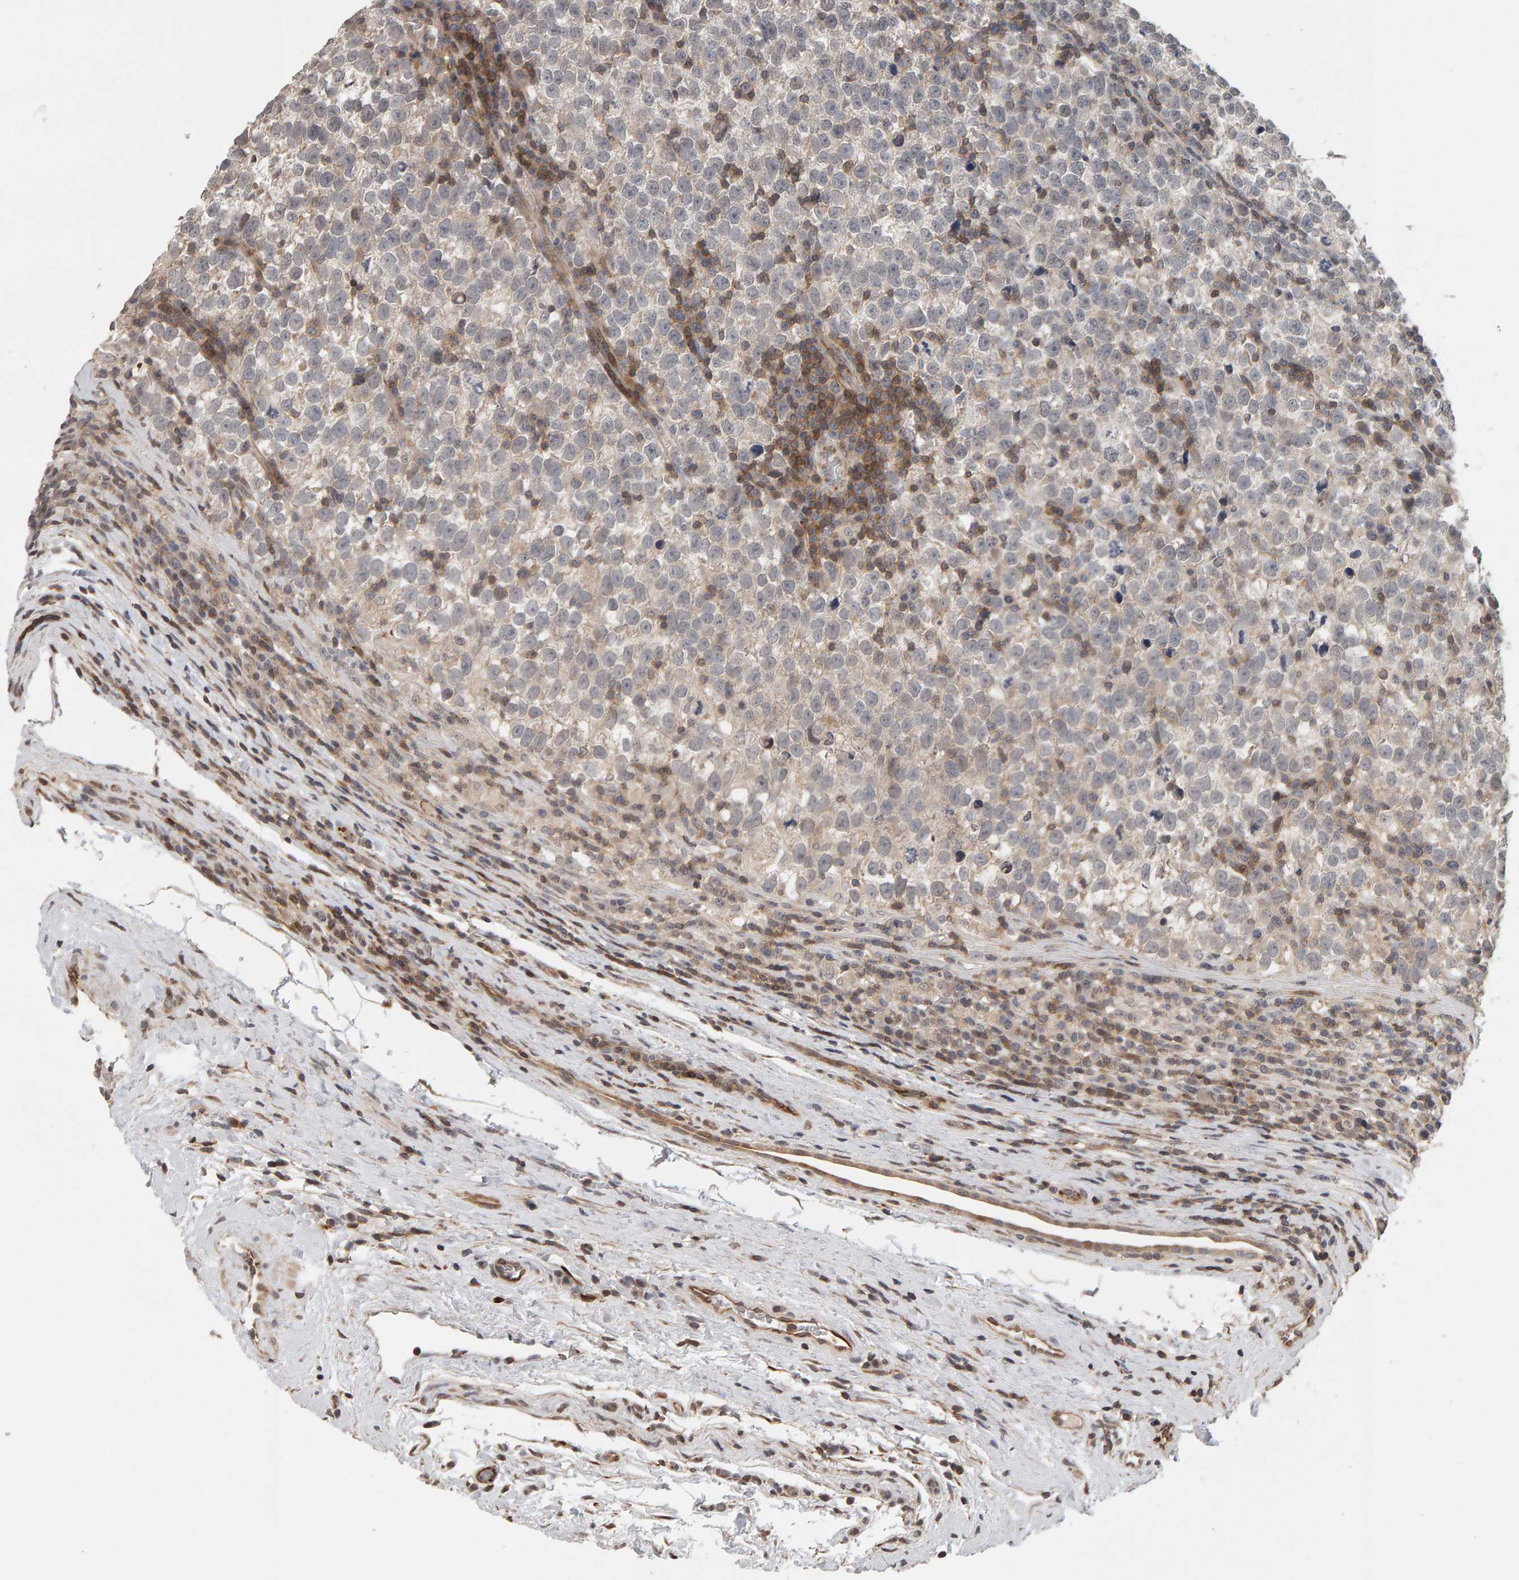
{"staining": {"intensity": "negative", "quantity": "none", "location": "none"}, "tissue": "testis cancer", "cell_type": "Tumor cells", "image_type": "cancer", "snomed": [{"axis": "morphology", "description": "Normal tissue, NOS"}, {"axis": "morphology", "description": "Seminoma, NOS"}, {"axis": "topography", "description": "Testis"}], "caption": "DAB immunohistochemical staining of seminoma (testis) exhibits no significant staining in tumor cells.", "gene": "TEFM", "patient": {"sex": "male", "age": 43}}